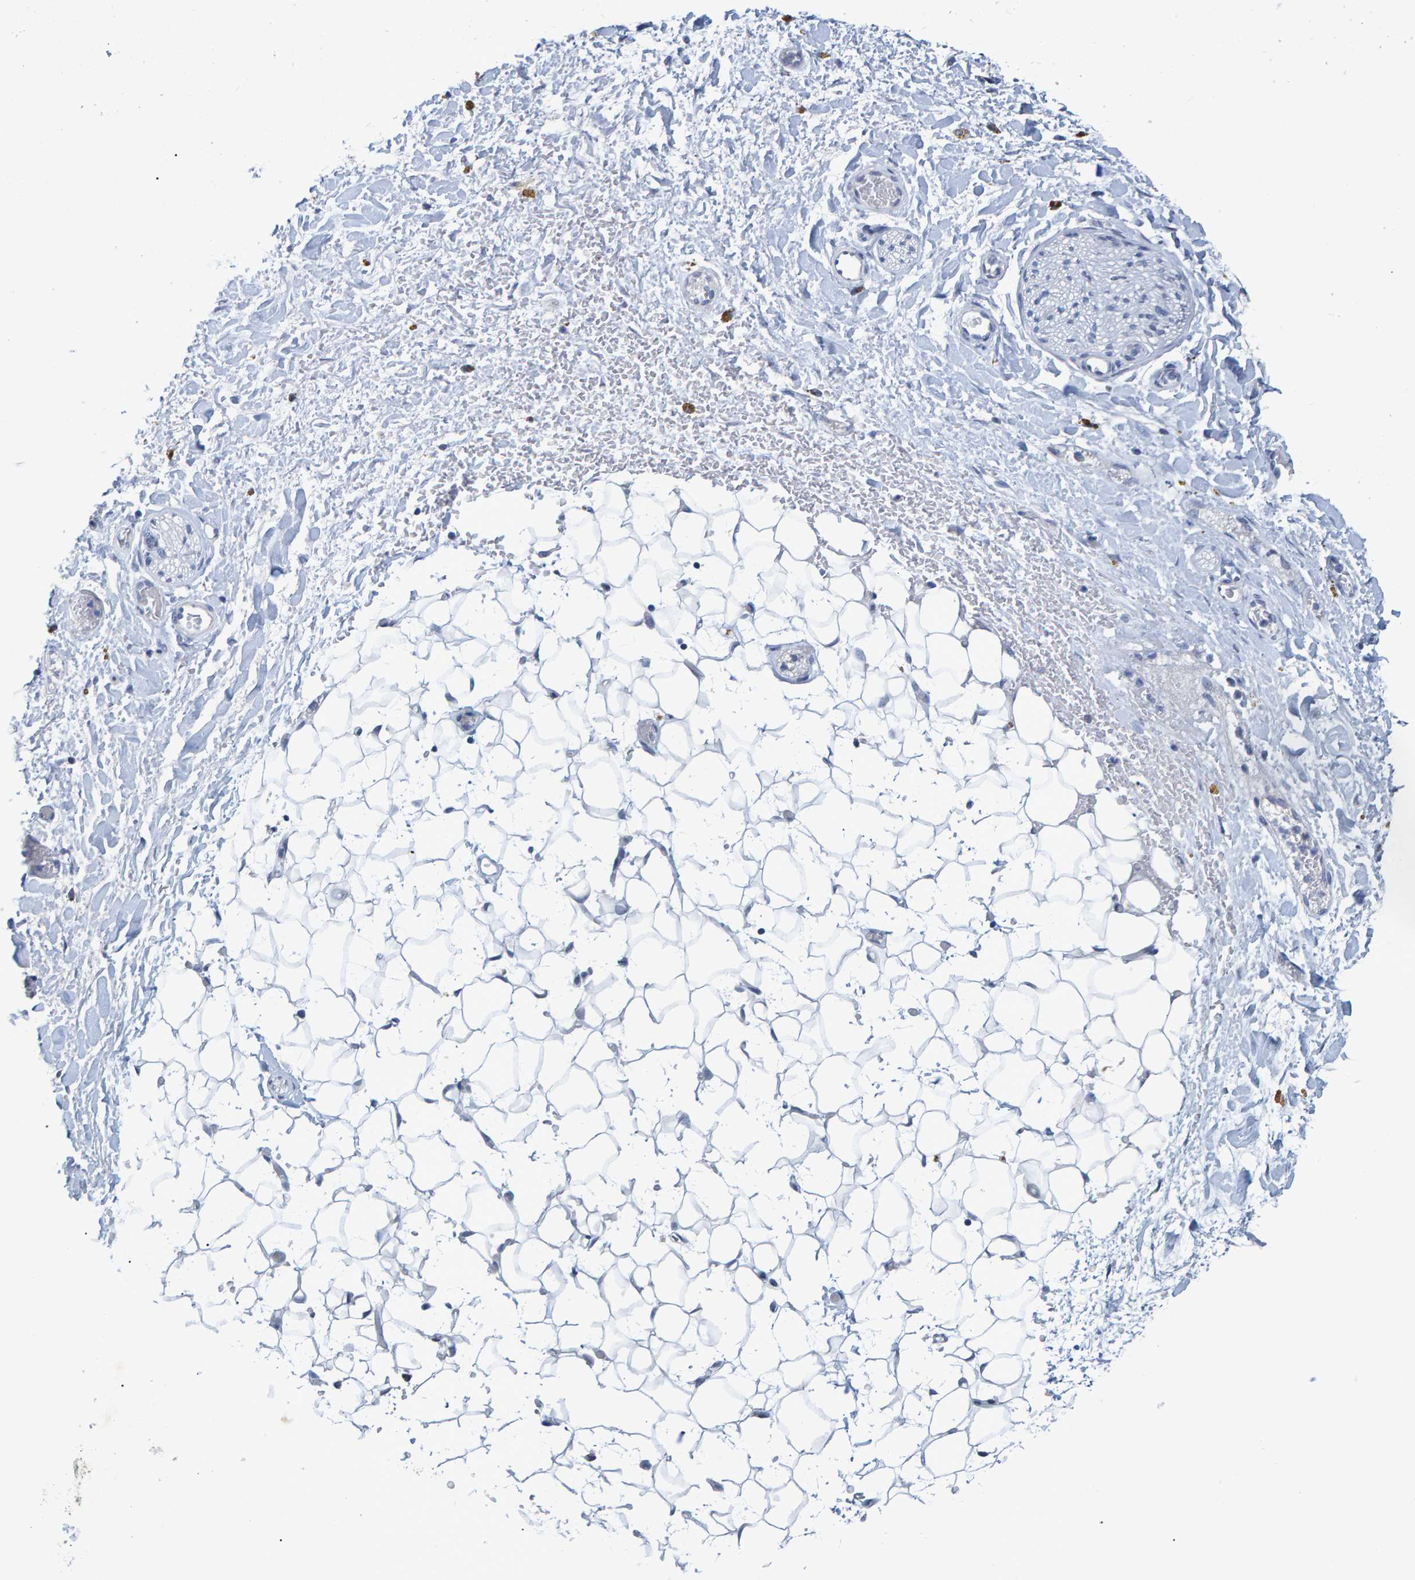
{"staining": {"intensity": "negative", "quantity": "none", "location": "none"}, "tissue": "adipose tissue", "cell_type": "Adipocytes", "image_type": "normal", "snomed": [{"axis": "morphology", "description": "Normal tissue, NOS"}, {"axis": "topography", "description": "Kidney"}, {"axis": "topography", "description": "Peripheral nerve tissue"}], "caption": "Immunohistochemistry (IHC) image of normal adipose tissue: human adipose tissue stained with DAB (3,3'-diaminobenzidine) displays no significant protein positivity in adipocytes.", "gene": "PROCA1", "patient": {"sex": "male", "age": 7}}